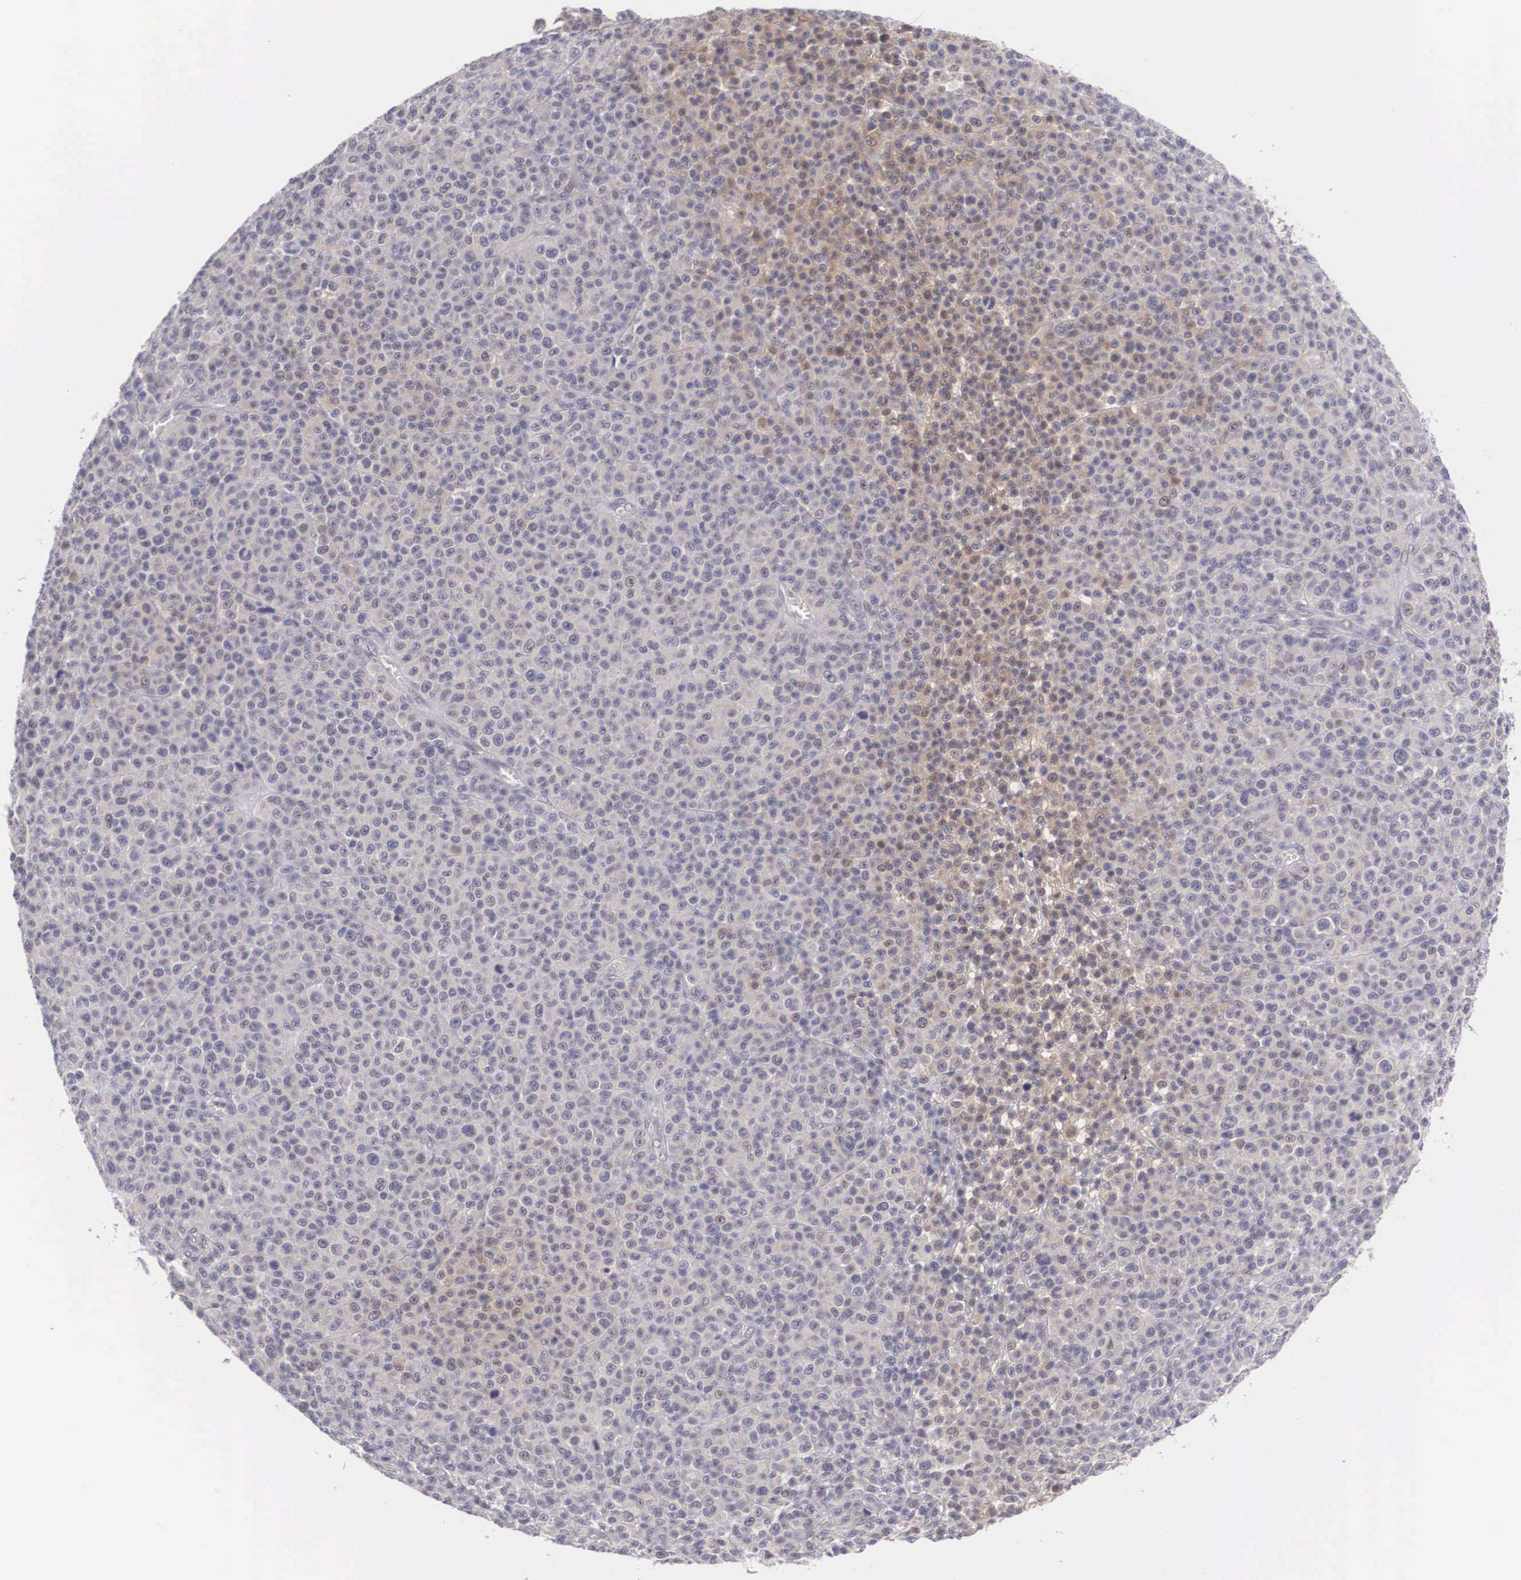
{"staining": {"intensity": "weak", "quantity": "25%-75%", "location": "cytoplasmic/membranous,nuclear"}, "tissue": "melanoma", "cell_type": "Tumor cells", "image_type": "cancer", "snomed": [{"axis": "morphology", "description": "Malignant melanoma, Metastatic site"}, {"axis": "topography", "description": "Skin"}], "caption": "Melanoma stained with immunohistochemistry (IHC) shows weak cytoplasmic/membranous and nuclear positivity in approximately 25%-75% of tumor cells.", "gene": "NINL", "patient": {"sex": "male", "age": 32}}